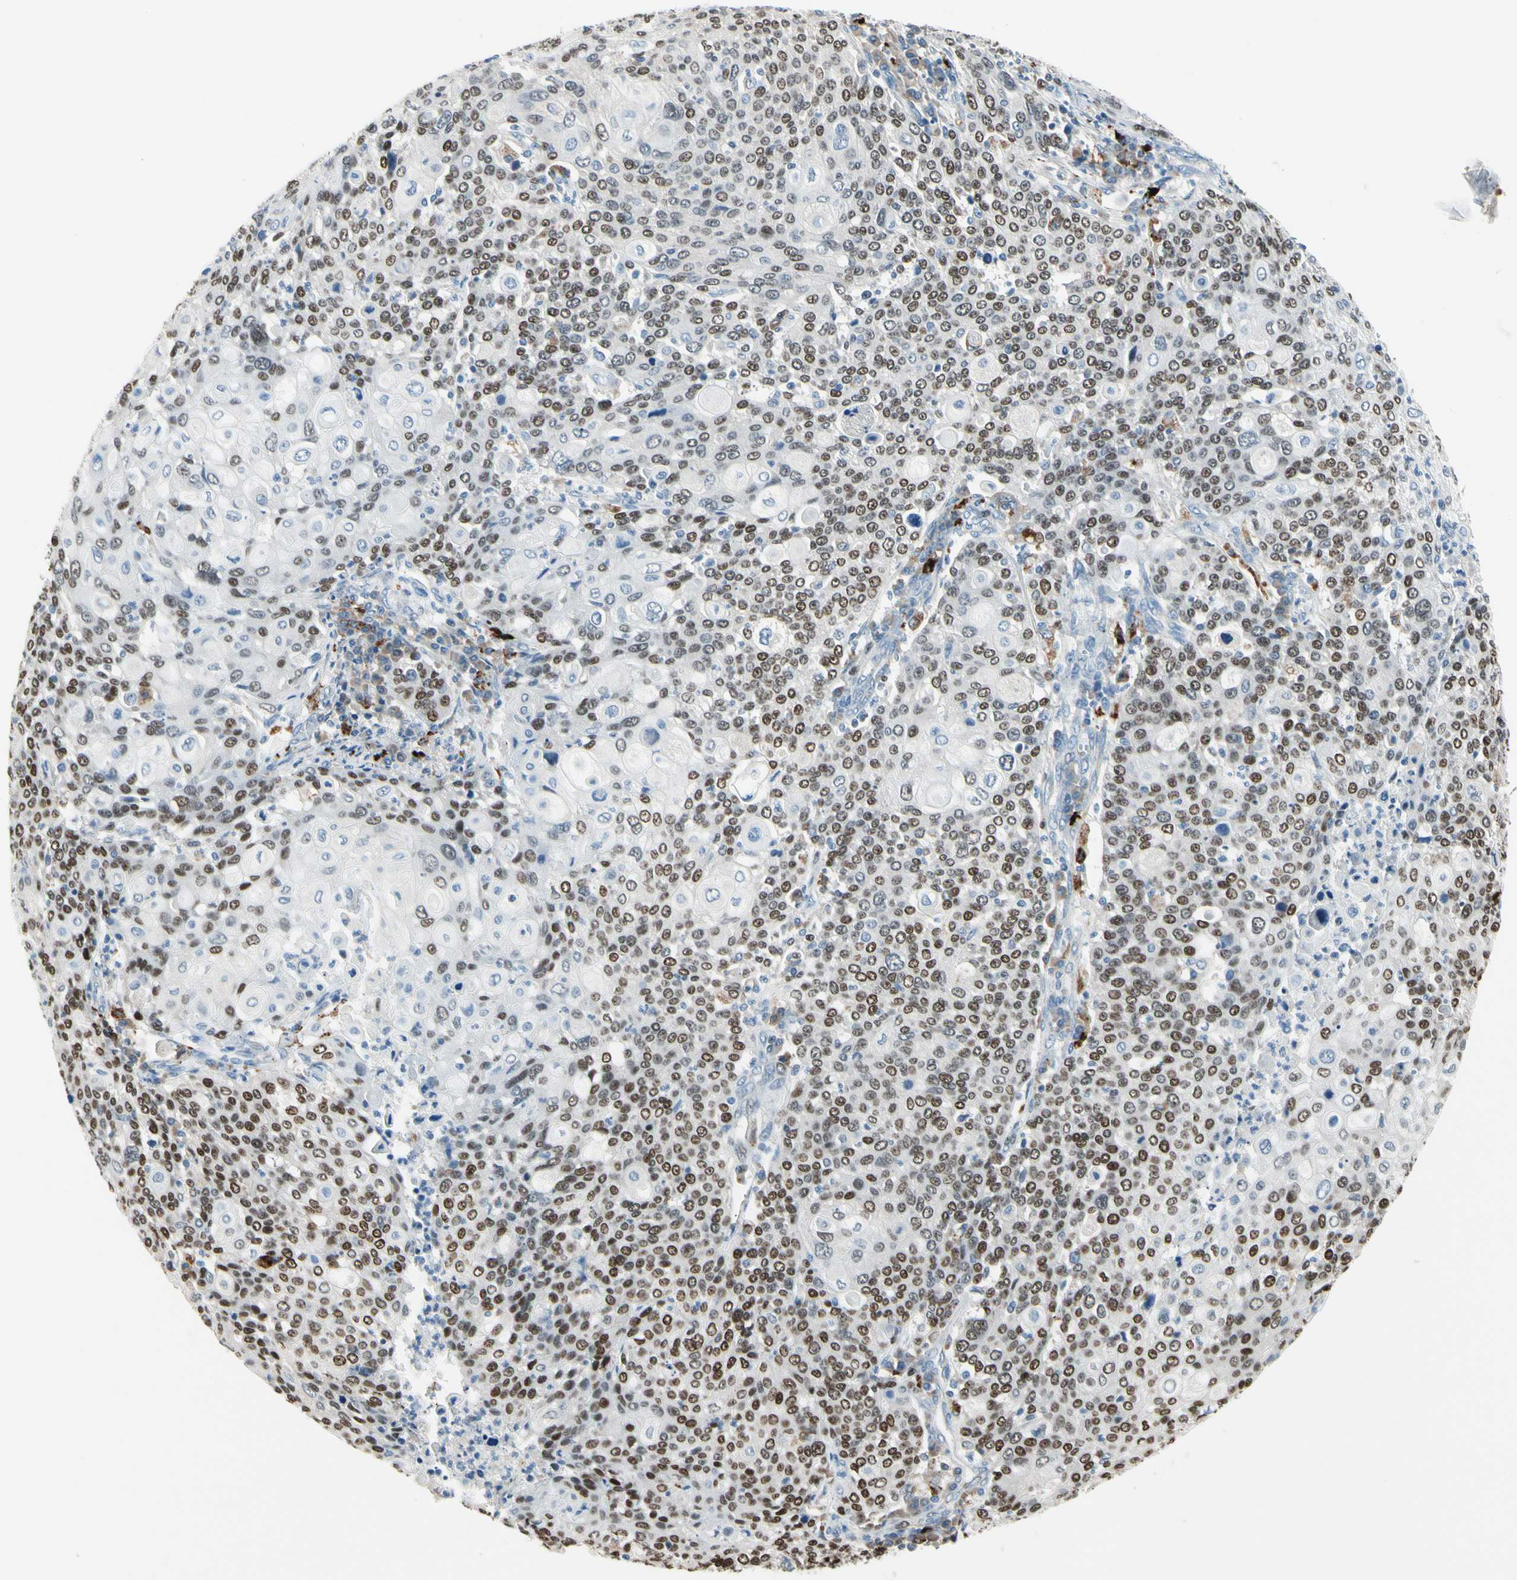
{"staining": {"intensity": "strong", "quantity": ">75%", "location": "nuclear"}, "tissue": "cervical cancer", "cell_type": "Tumor cells", "image_type": "cancer", "snomed": [{"axis": "morphology", "description": "Squamous cell carcinoma, NOS"}, {"axis": "topography", "description": "Cervix"}], "caption": "Approximately >75% of tumor cells in human squamous cell carcinoma (cervical) exhibit strong nuclear protein staining as visualized by brown immunohistochemical staining.", "gene": "ZKSCAN4", "patient": {"sex": "female", "age": 40}}